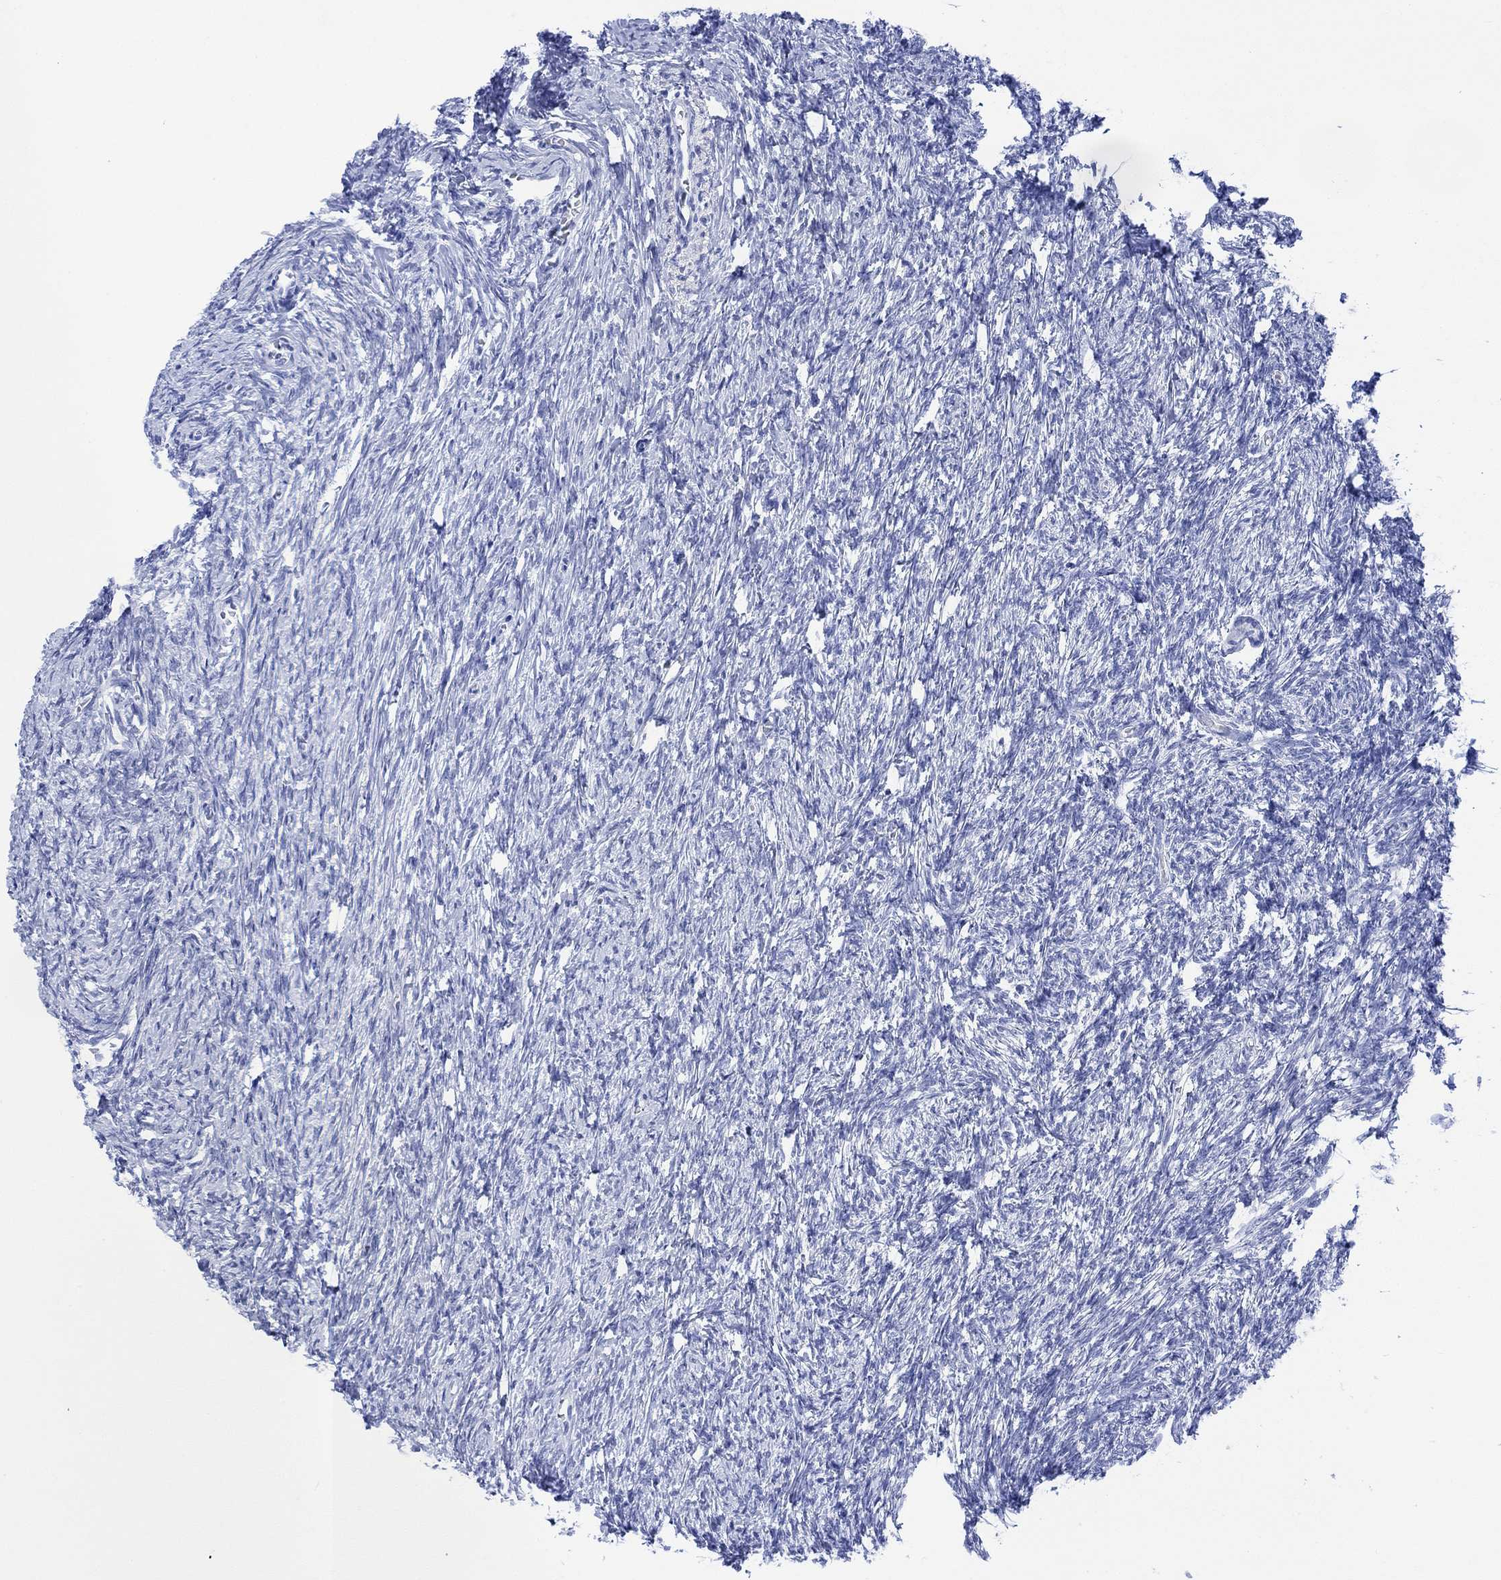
{"staining": {"intensity": "negative", "quantity": "none", "location": "none"}, "tissue": "ovary", "cell_type": "Ovarian stroma cells", "image_type": "normal", "snomed": [{"axis": "morphology", "description": "Normal tissue, NOS"}, {"axis": "topography", "description": "Ovary"}], "caption": "Immunohistochemistry (IHC) of normal ovary demonstrates no positivity in ovarian stroma cells.", "gene": "CELF4", "patient": {"sex": "female", "age": 39}}